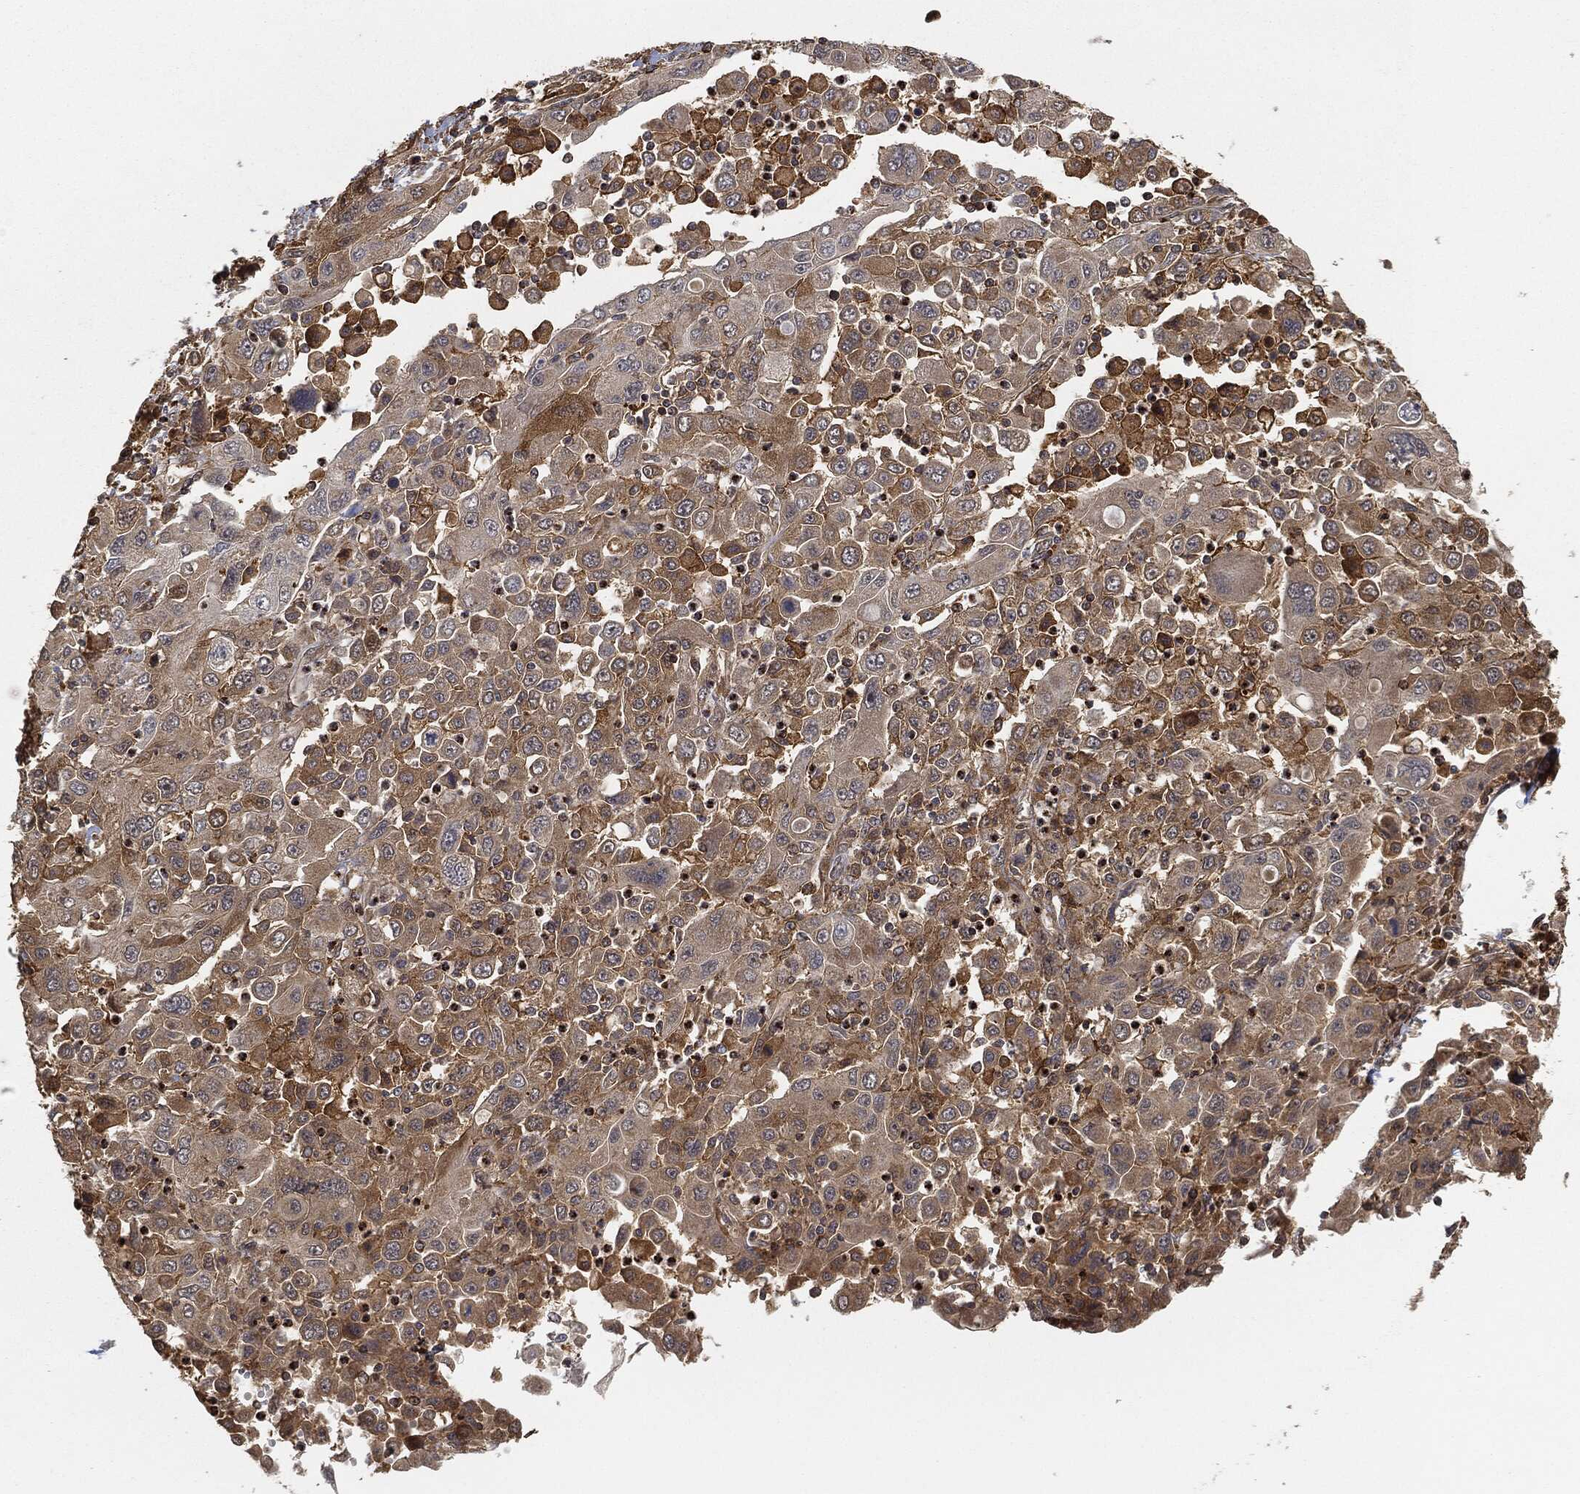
{"staining": {"intensity": "moderate", "quantity": "25%-75%", "location": "cytoplasmic/membranous"}, "tissue": "stomach cancer", "cell_type": "Tumor cells", "image_type": "cancer", "snomed": [{"axis": "morphology", "description": "Adenocarcinoma, NOS"}, {"axis": "topography", "description": "Stomach"}], "caption": "High-power microscopy captured an IHC micrograph of stomach cancer, revealing moderate cytoplasmic/membranous expression in approximately 25%-75% of tumor cells.", "gene": "TPT1", "patient": {"sex": "male", "age": 56}}